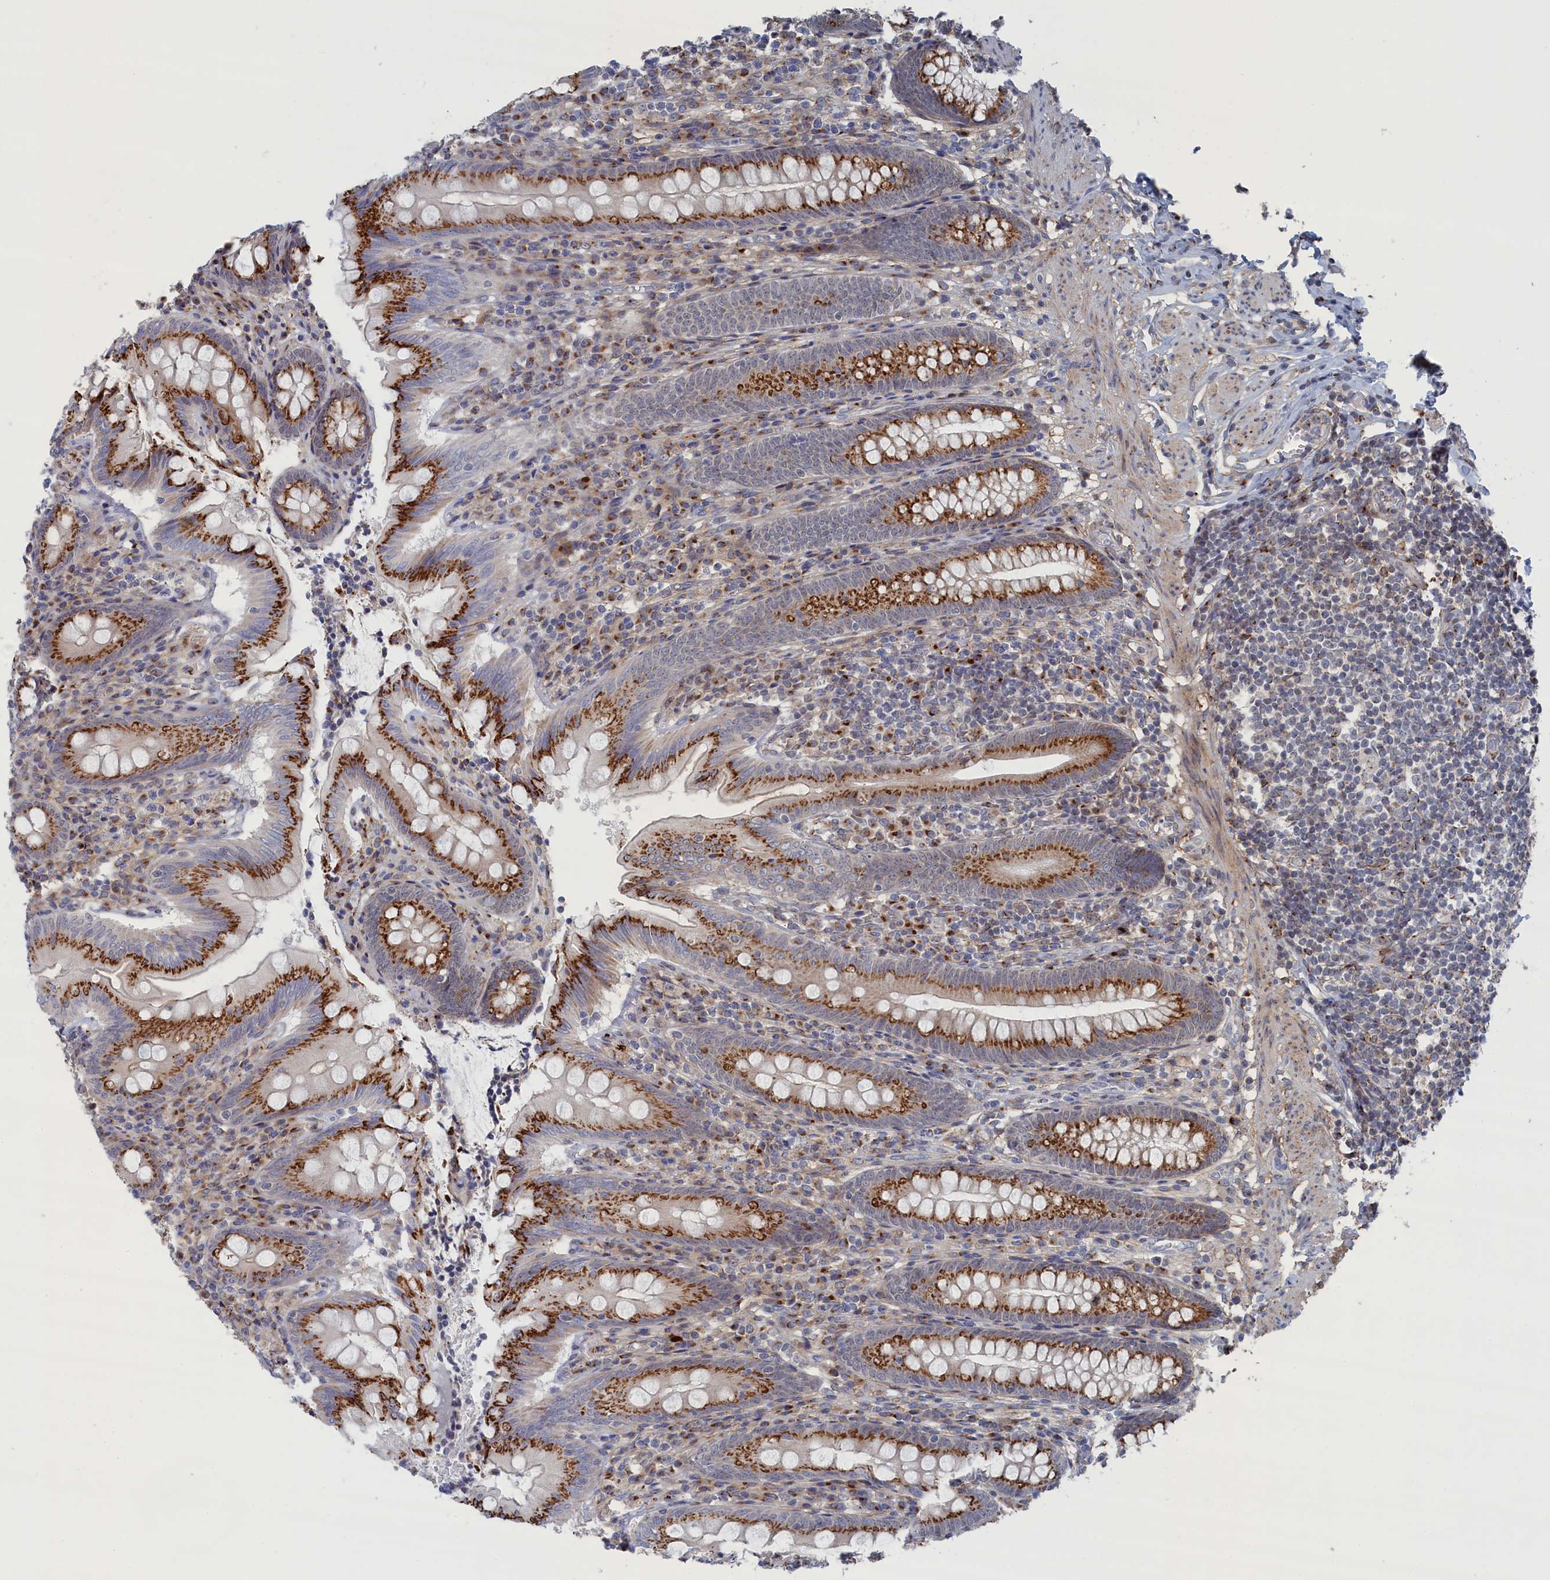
{"staining": {"intensity": "moderate", "quantity": ">75%", "location": "cytoplasmic/membranous"}, "tissue": "appendix", "cell_type": "Glandular cells", "image_type": "normal", "snomed": [{"axis": "morphology", "description": "Normal tissue, NOS"}, {"axis": "topography", "description": "Appendix"}], "caption": "Protein staining shows moderate cytoplasmic/membranous positivity in about >75% of glandular cells in unremarkable appendix. (brown staining indicates protein expression, while blue staining denotes nuclei).", "gene": "IRX1", "patient": {"sex": "male", "age": 55}}